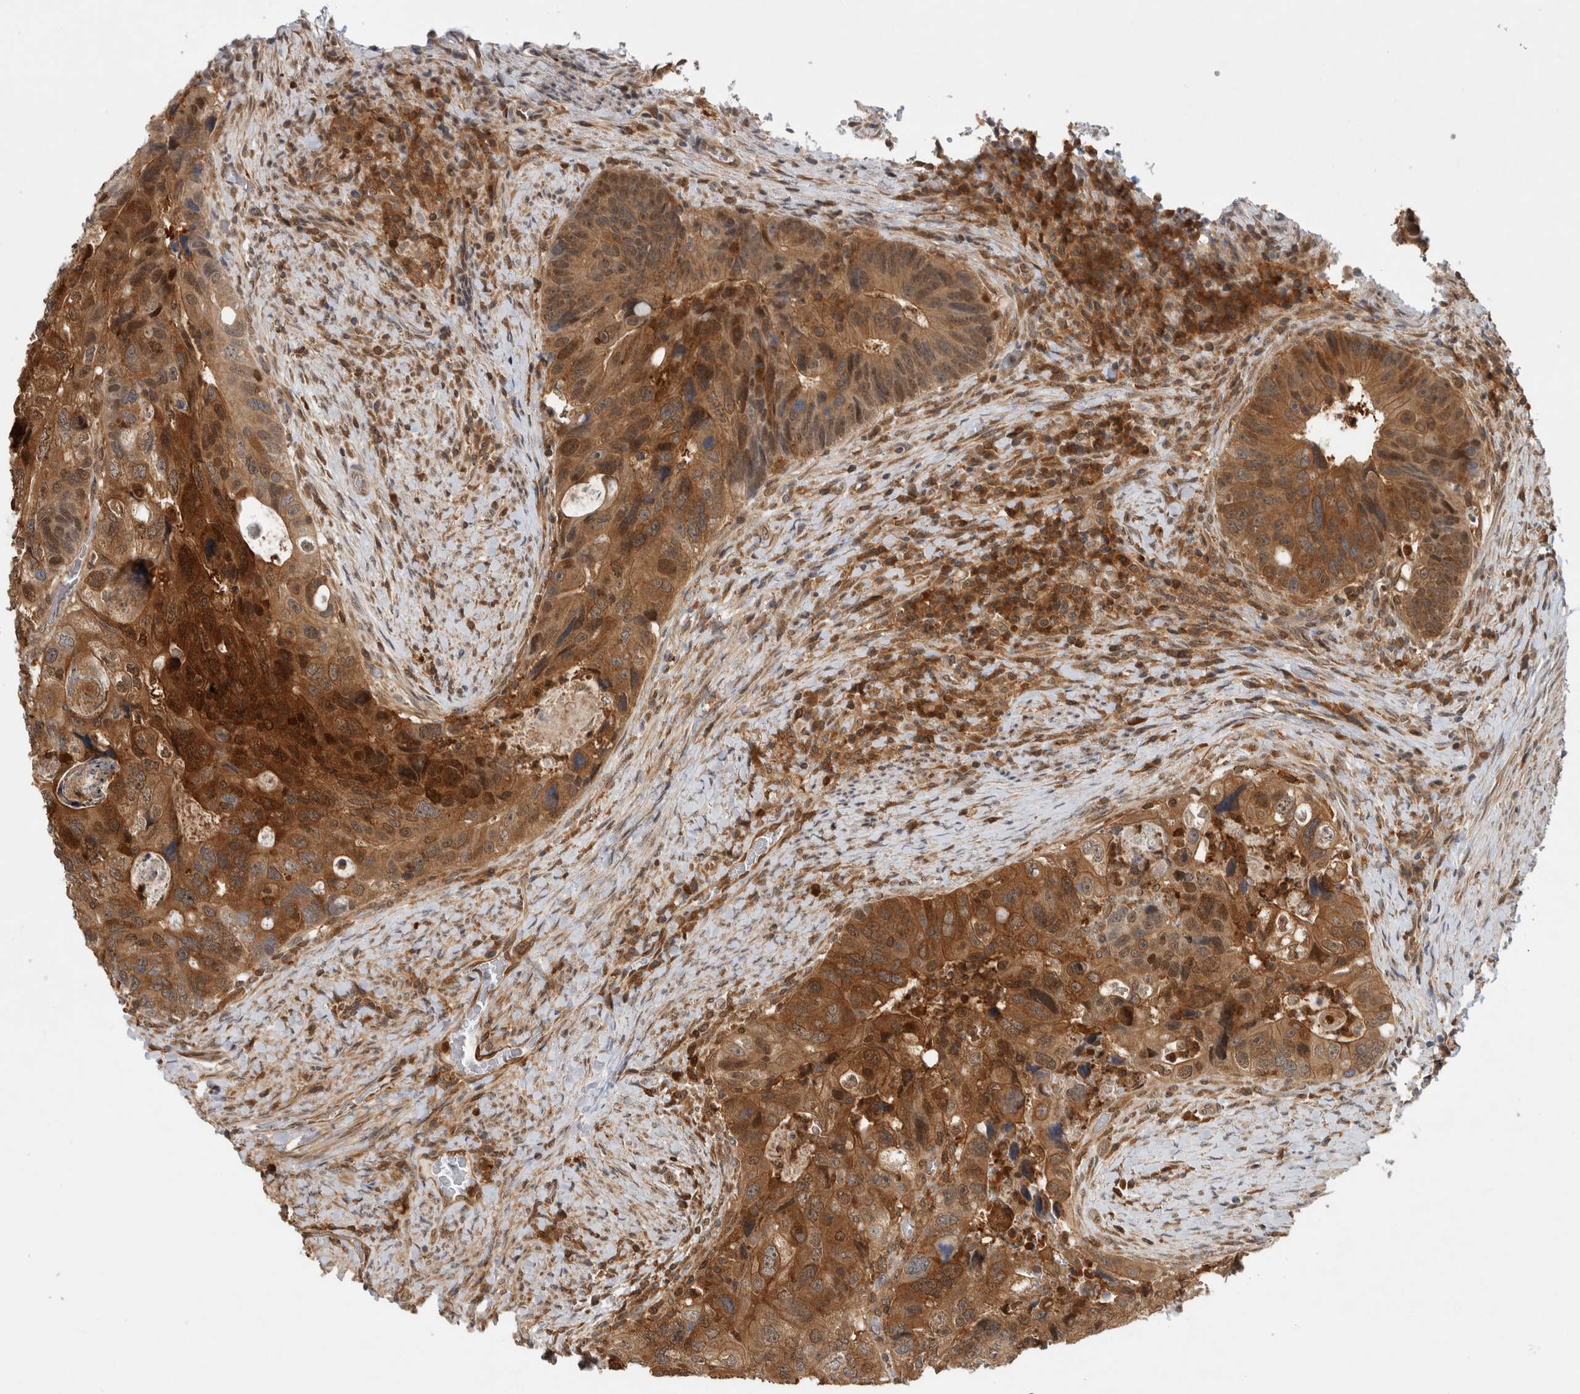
{"staining": {"intensity": "moderate", "quantity": ">75%", "location": "cytoplasmic/membranous,nuclear"}, "tissue": "colorectal cancer", "cell_type": "Tumor cells", "image_type": "cancer", "snomed": [{"axis": "morphology", "description": "Adenocarcinoma, NOS"}, {"axis": "topography", "description": "Rectum"}], "caption": "A brown stain labels moderate cytoplasmic/membranous and nuclear staining of a protein in colorectal cancer tumor cells.", "gene": "ASTN2", "patient": {"sex": "male", "age": 59}}